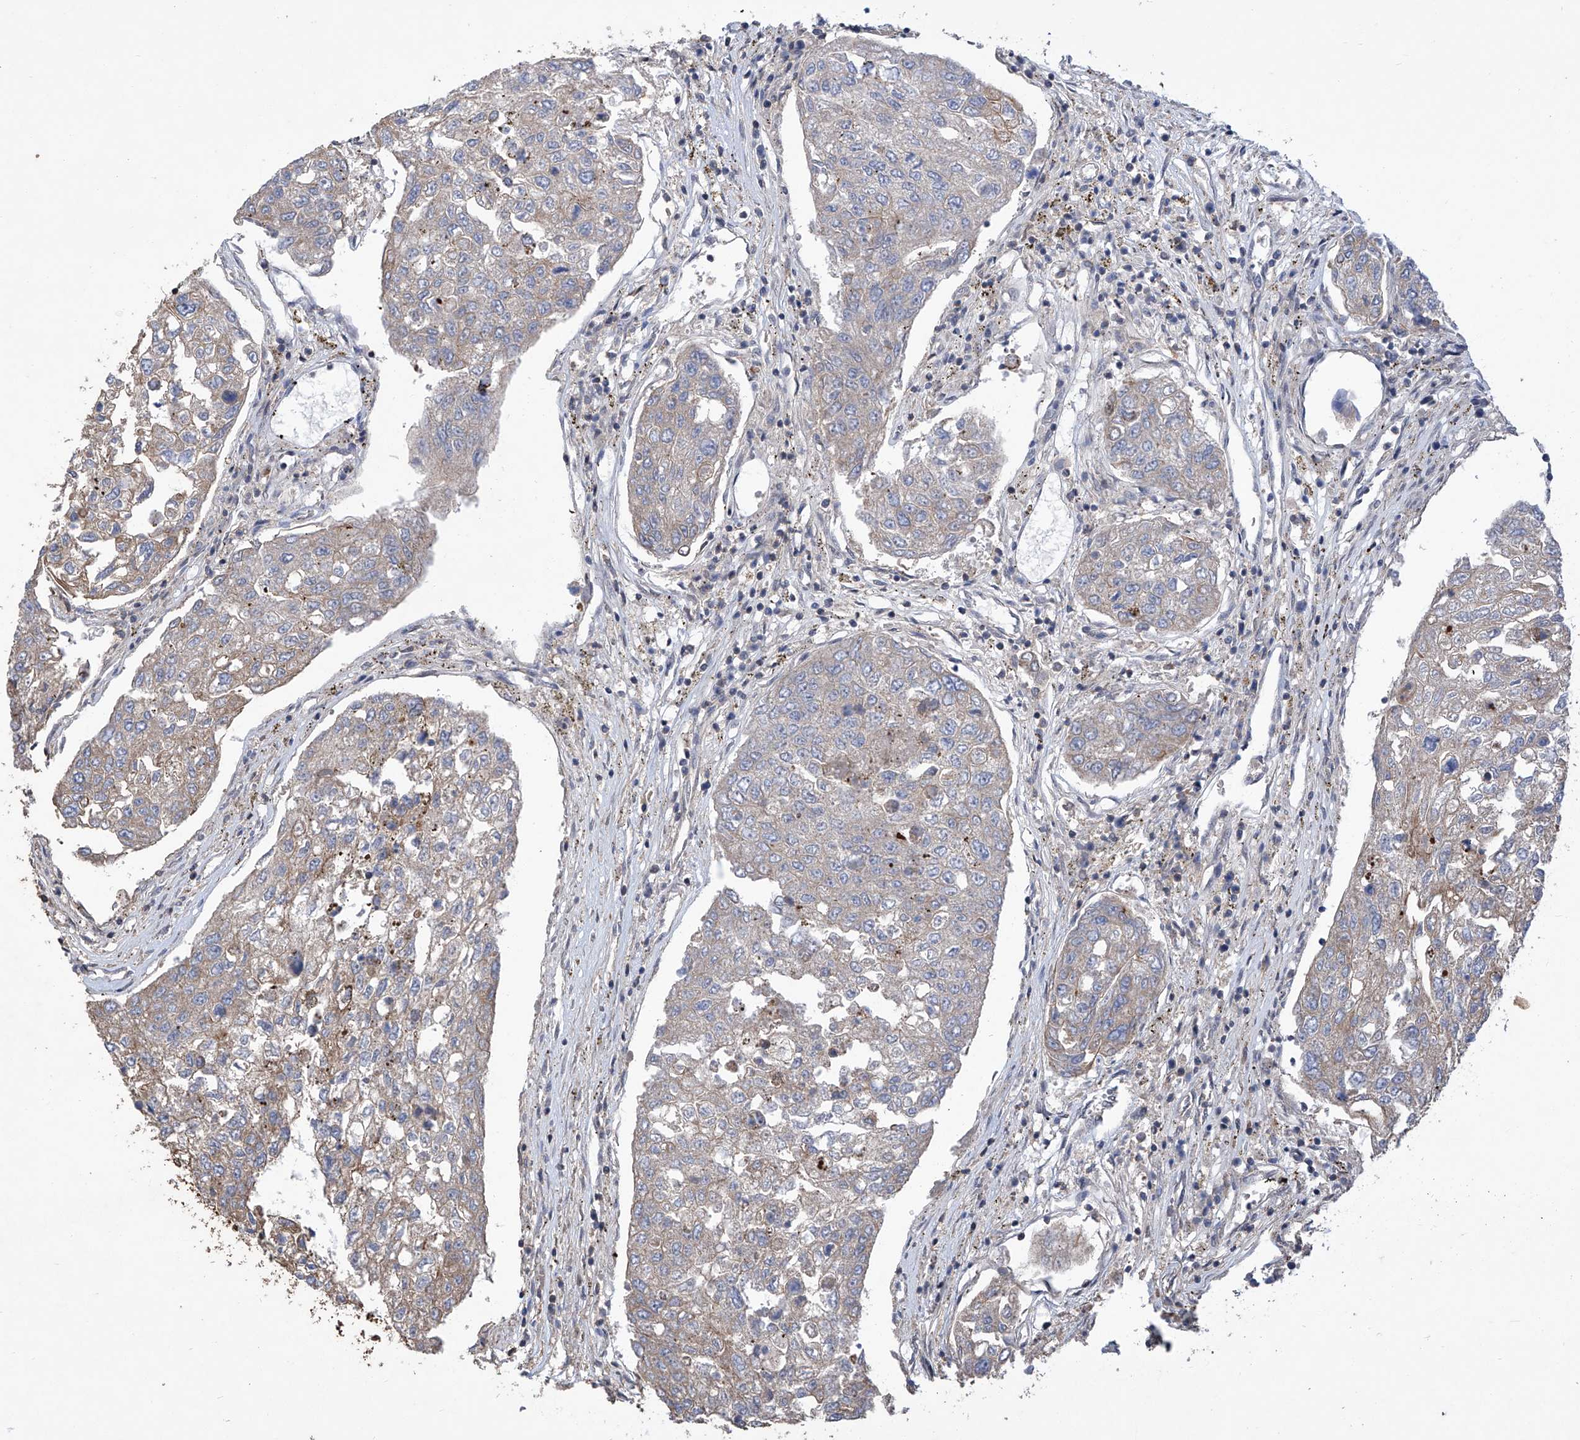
{"staining": {"intensity": "moderate", "quantity": "<25%", "location": "cytoplasmic/membranous"}, "tissue": "urothelial cancer", "cell_type": "Tumor cells", "image_type": "cancer", "snomed": [{"axis": "morphology", "description": "Urothelial carcinoma, High grade"}, {"axis": "topography", "description": "Lymph node"}, {"axis": "topography", "description": "Urinary bladder"}], "caption": "Human urothelial cancer stained with a brown dye displays moderate cytoplasmic/membranous positive expression in about <25% of tumor cells.", "gene": "KIFC2", "patient": {"sex": "male", "age": 51}}